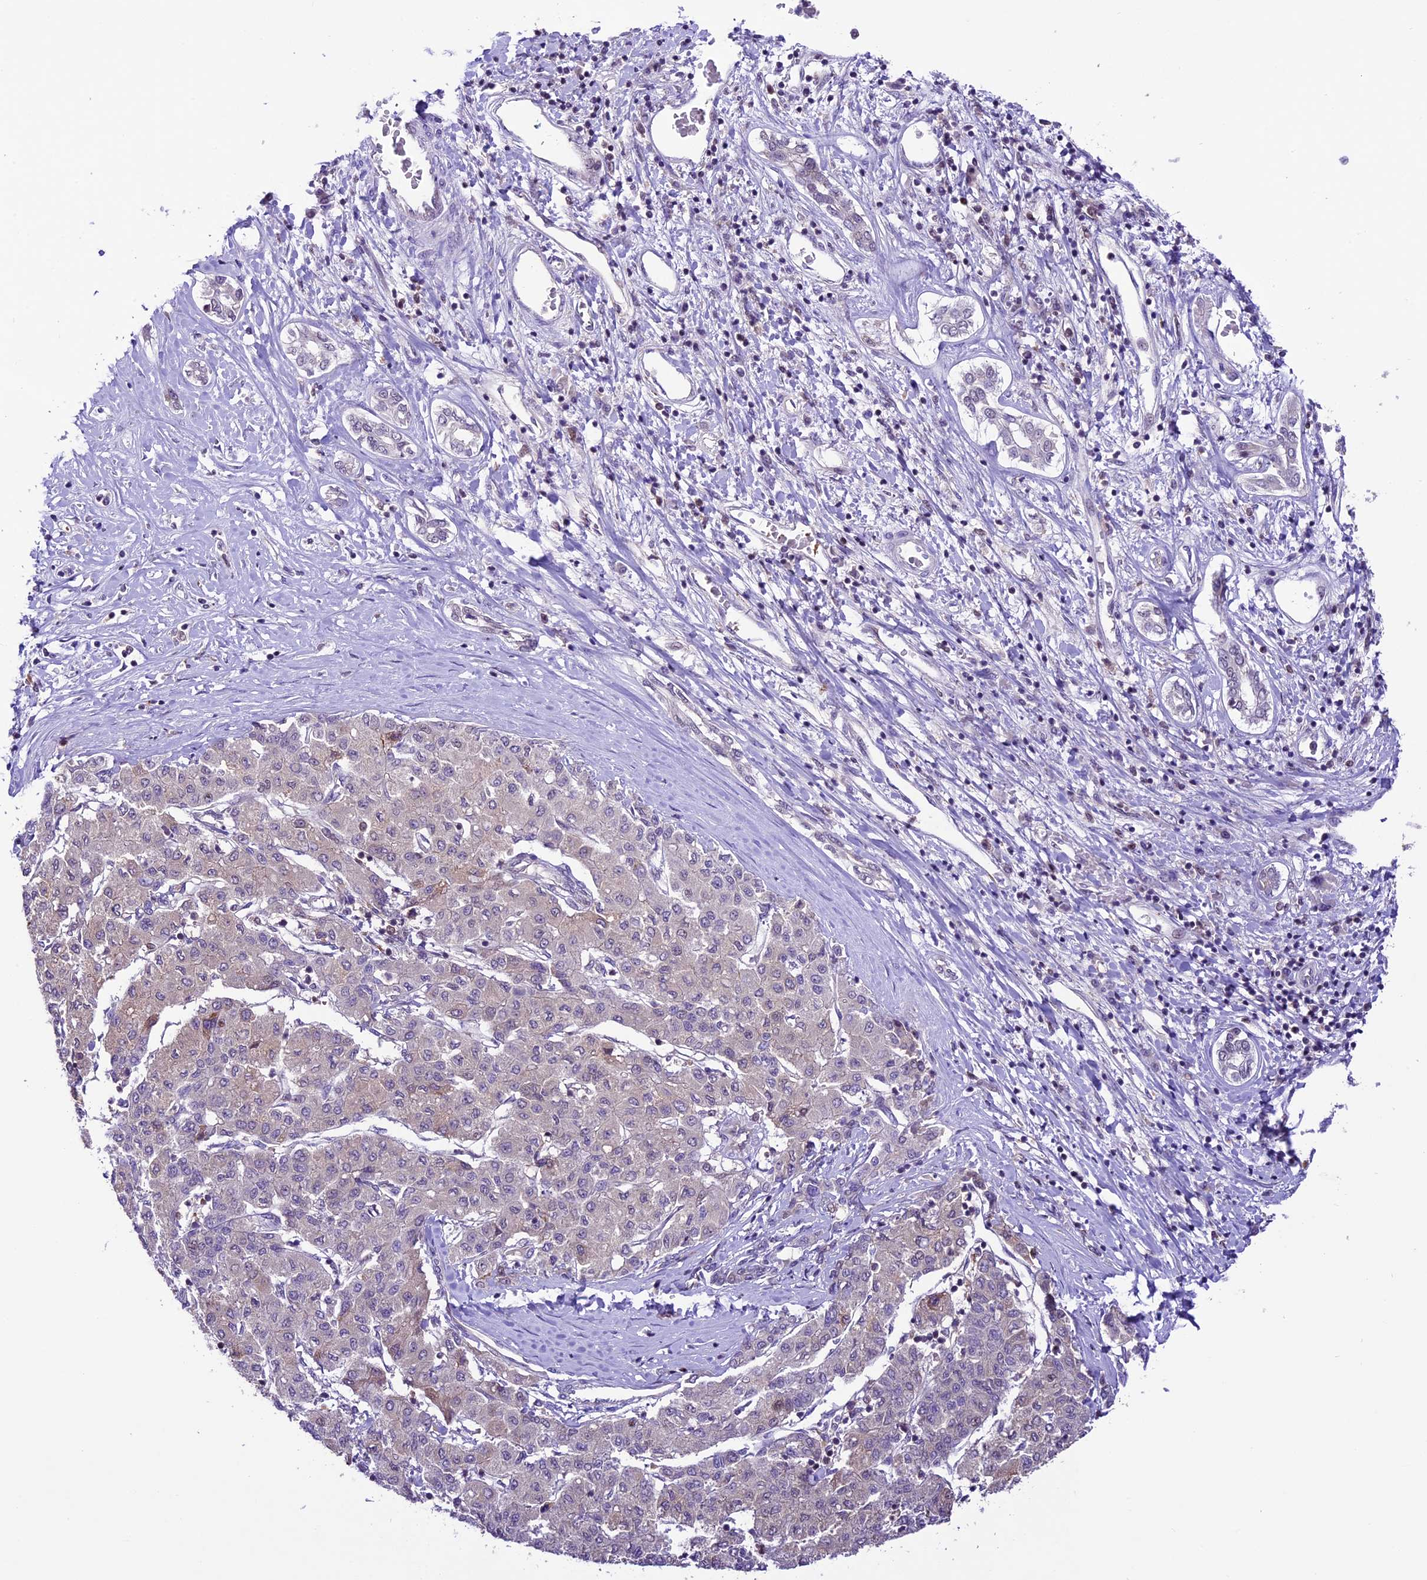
{"staining": {"intensity": "negative", "quantity": "none", "location": "none"}, "tissue": "liver cancer", "cell_type": "Tumor cells", "image_type": "cancer", "snomed": [{"axis": "morphology", "description": "Carcinoma, Hepatocellular, NOS"}, {"axis": "topography", "description": "Liver"}], "caption": "Tumor cells show no significant protein positivity in hepatocellular carcinoma (liver).", "gene": "SHKBP1", "patient": {"sex": "male", "age": 65}}